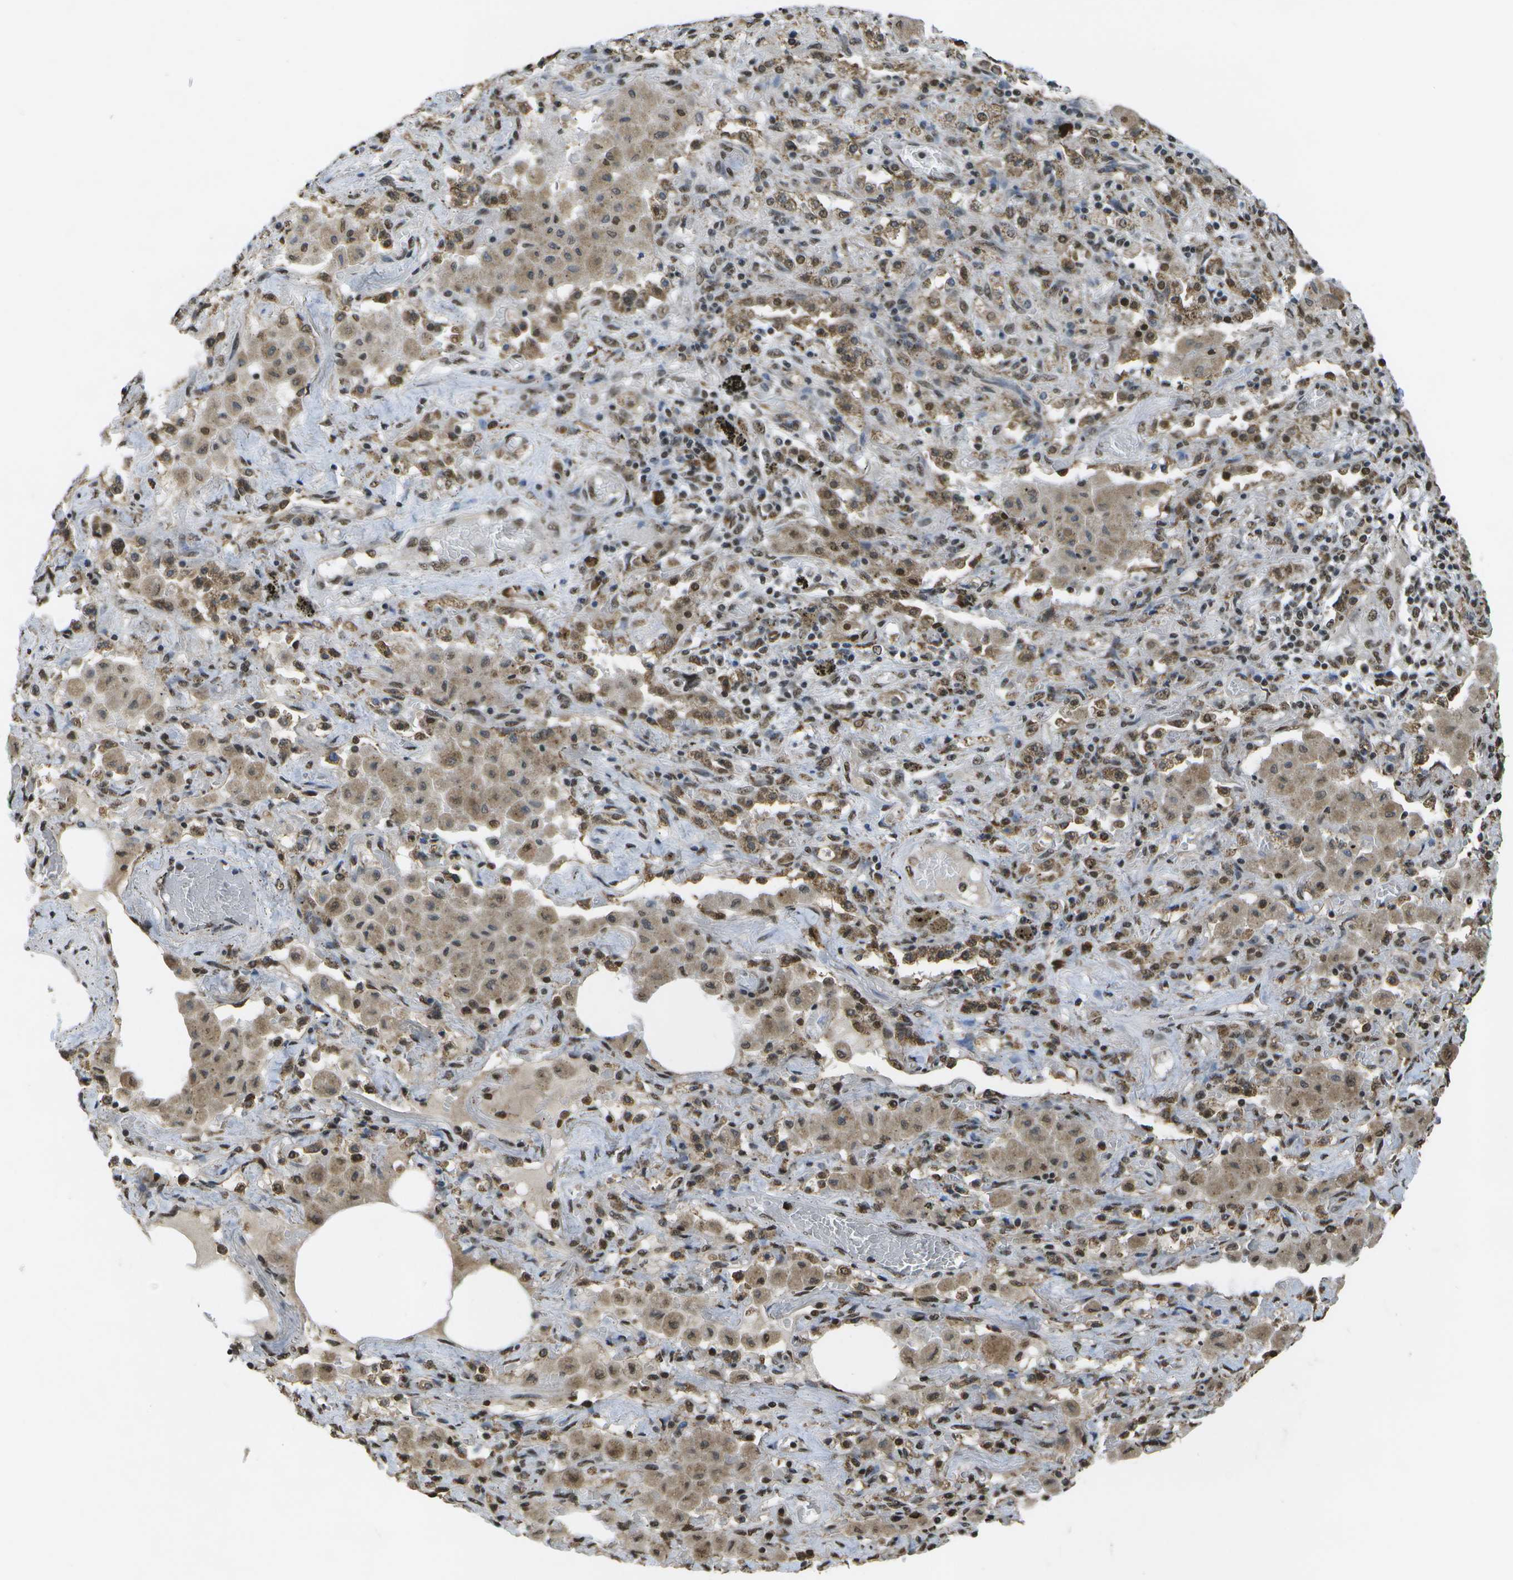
{"staining": {"intensity": "weak", "quantity": "25%-75%", "location": "nuclear"}, "tissue": "lung cancer", "cell_type": "Tumor cells", "image_type": "cancer", "snomed": [{"axis": "morphology", "description": "Squamous cell carcinoma, NOS"}, {"axis": "topography", "description": "Lung"}], "caption": "Lung squamous cell carcinoma tissue reveals weak nuclear expression in about 25%-75% of tumor cells", "gene": "SPEN", "patient": {"sex": "female", "age": 47}}